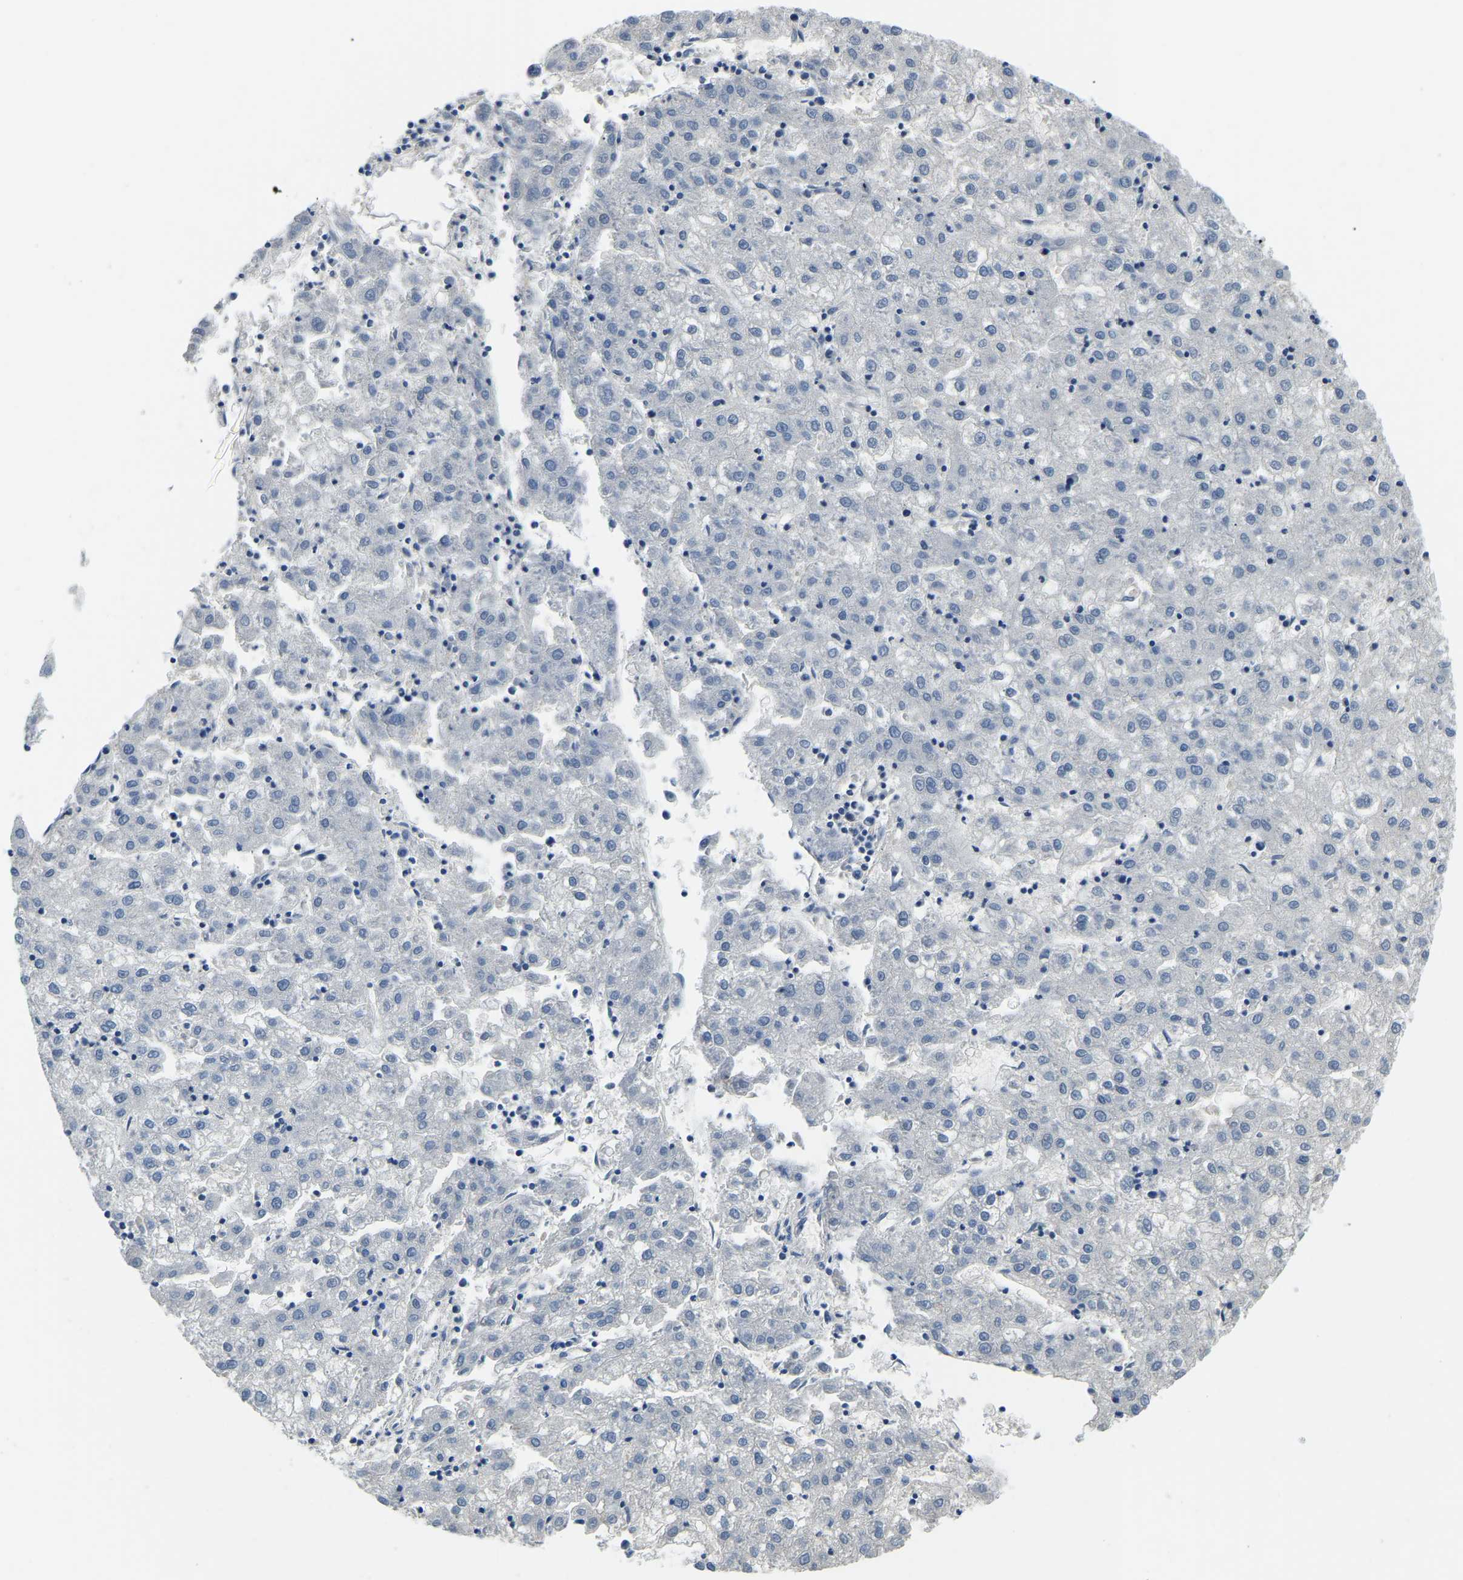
{"staining": {"intensity": "negative", "quantity": "none", "location": "none"}, "tissue": "liver cancer", "cell_type": "Tumor cells", "image_type": "cancer", "snomed": [{"axis": "morphology", "description": "Carcinoma, Hepatocellular, NOS"}, {"axis": "topography", "description": "Liver"}], "caption": "An immunohistochemistry (IHC) micrograph of liver cancer (hepatocellular carcinoma) is shown. There is no staining in tumor cells of liver cancer (hepatocellular carcinoma).", "gene": "RANBP2", "patient": {"sex": "male", "age": 72}}